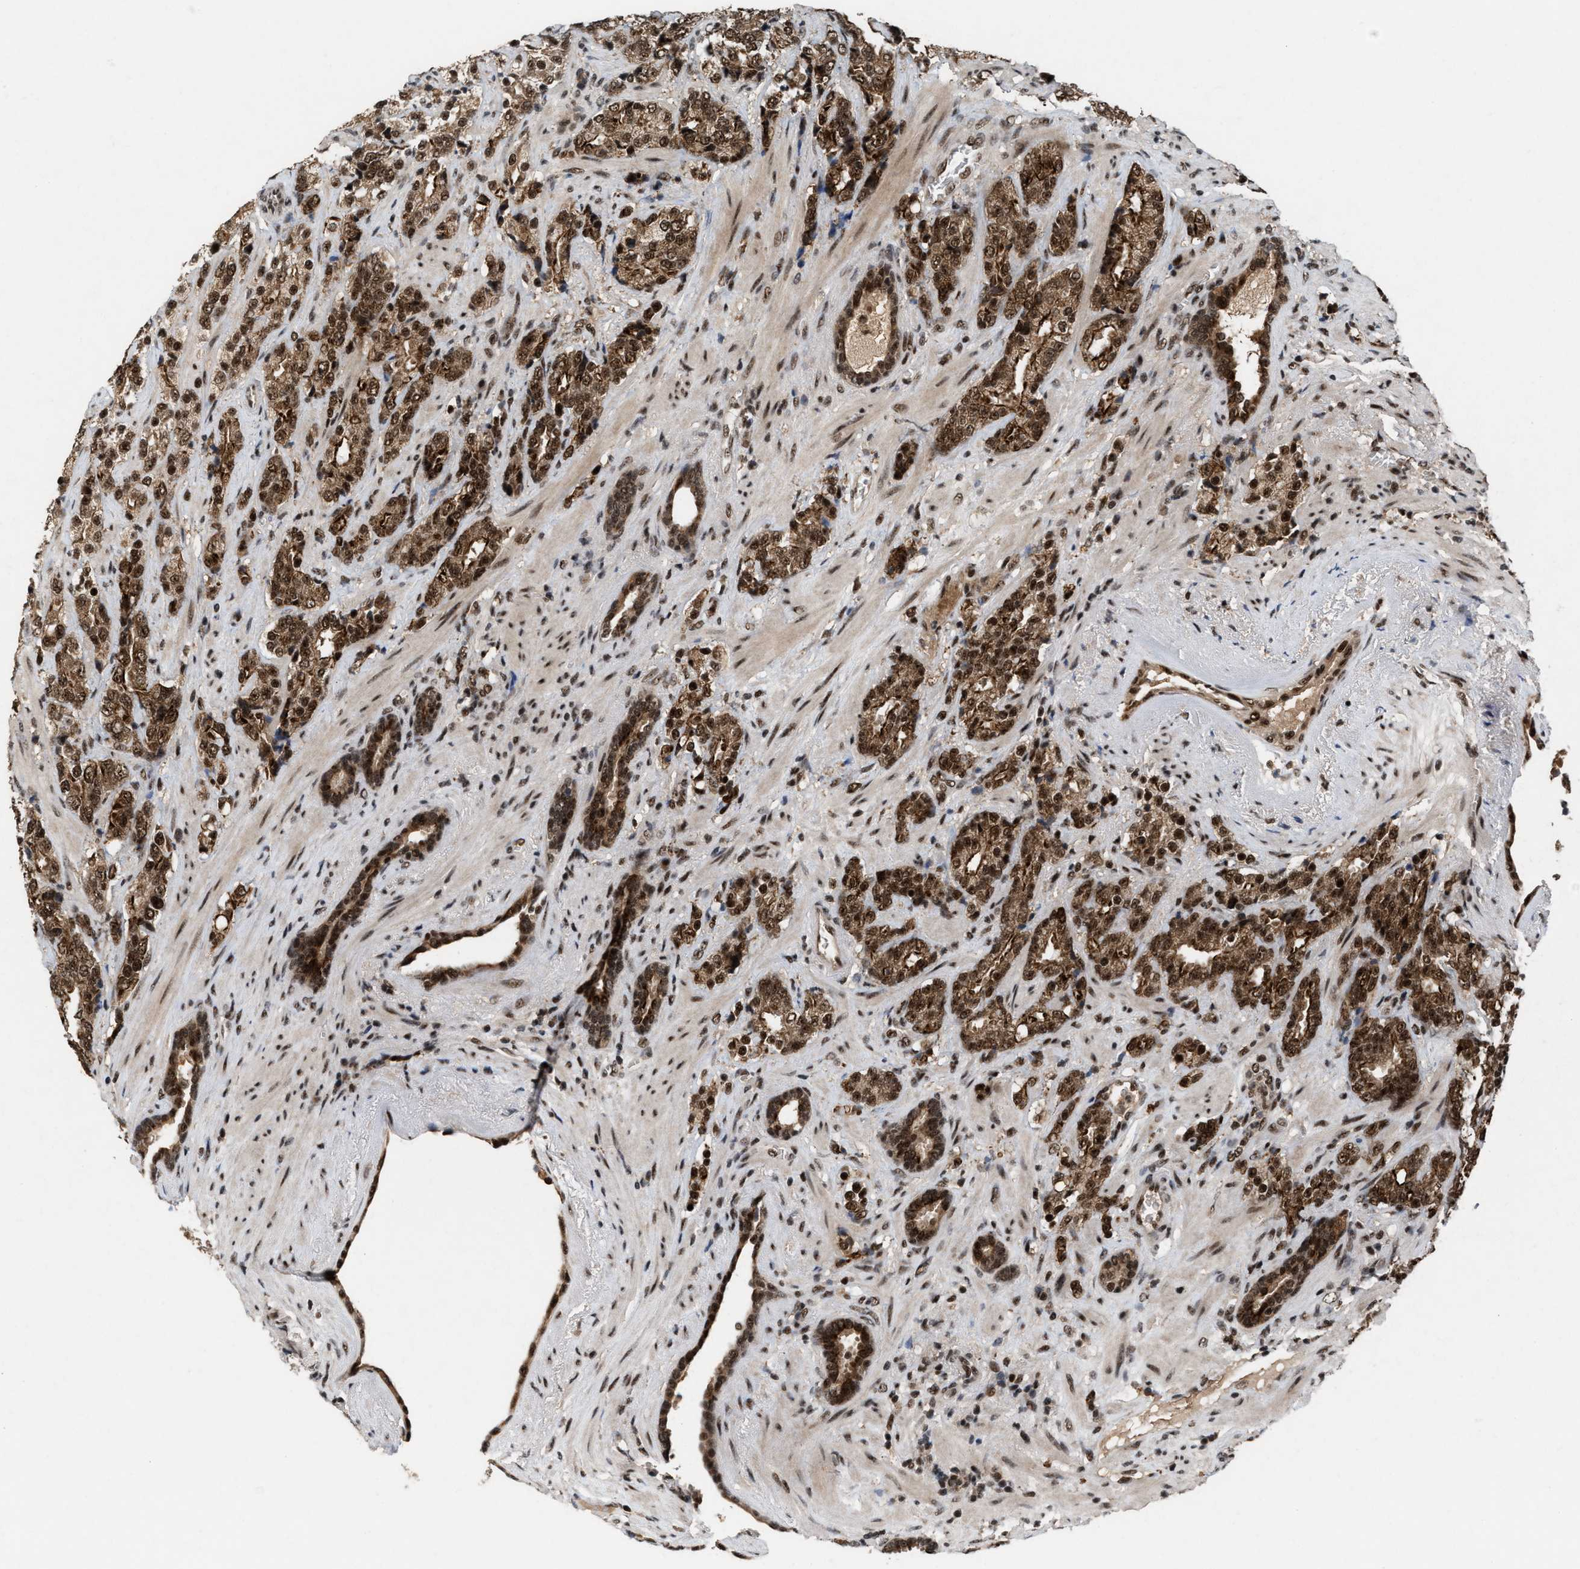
{"staining": {"intensity": "strong", "quantity": ">75%", "location": "cytoplasmic/membranous,nuclear"}, "tissue": "prostate cancer", "cell_type": "Tumor cells", "image_type": "cancer", "snomed": [{"axis": "morphology", "description": "Adenocarcinoma, High grade"}, {"axis": "topography", "description": "Prostate"}], "caption": "This is an image of immunohistochemistry staining of prostate cancer, which shows strong expression in the cytoplasmic/membranous and nuclear of tumor cells.", "gene": "PRPF4", "patient": {"sex": "male", "age": 71}}